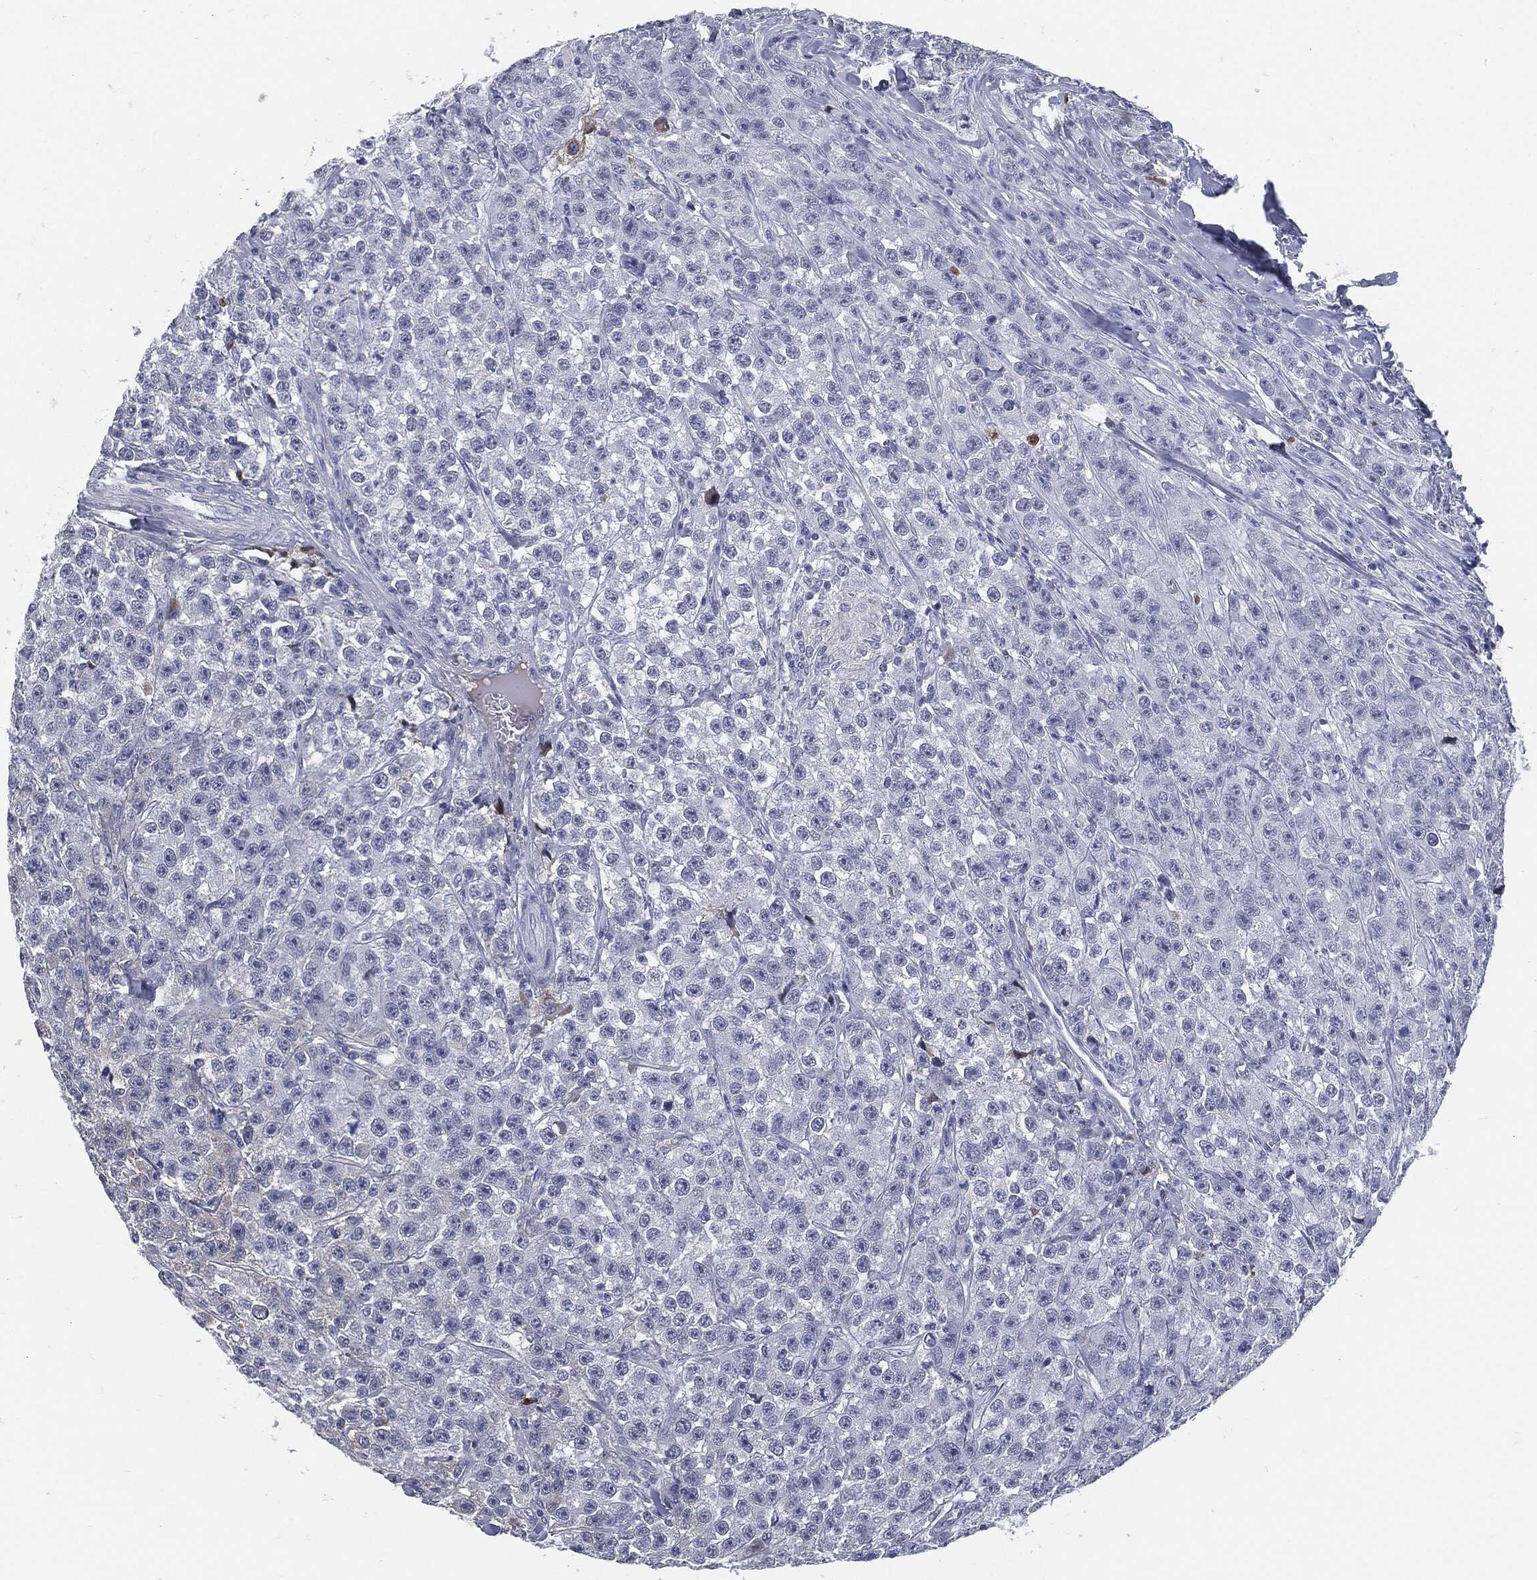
{"staining": {"intensity": "weak", "quantity": "<25%", "location": "cytoplasmic/membranous"}, "tissue": "testis cancer", "cell_type": "Tumor cells", "image_type": "cancer", "snomed": [{"axis": "morphology", "description": "Seminoma, NOS"}, {"axis": "topography", "description": "Testis"}], "caption": "The IHC photomicrograph has no significant staining in tumor cells of testis seminoma tissue. (DAB (3,3'-diaminobenzidine) IHC with hematoxylin counter stain).", "gene": "MST1", "patient": {"sex": "male", "age": 59}}